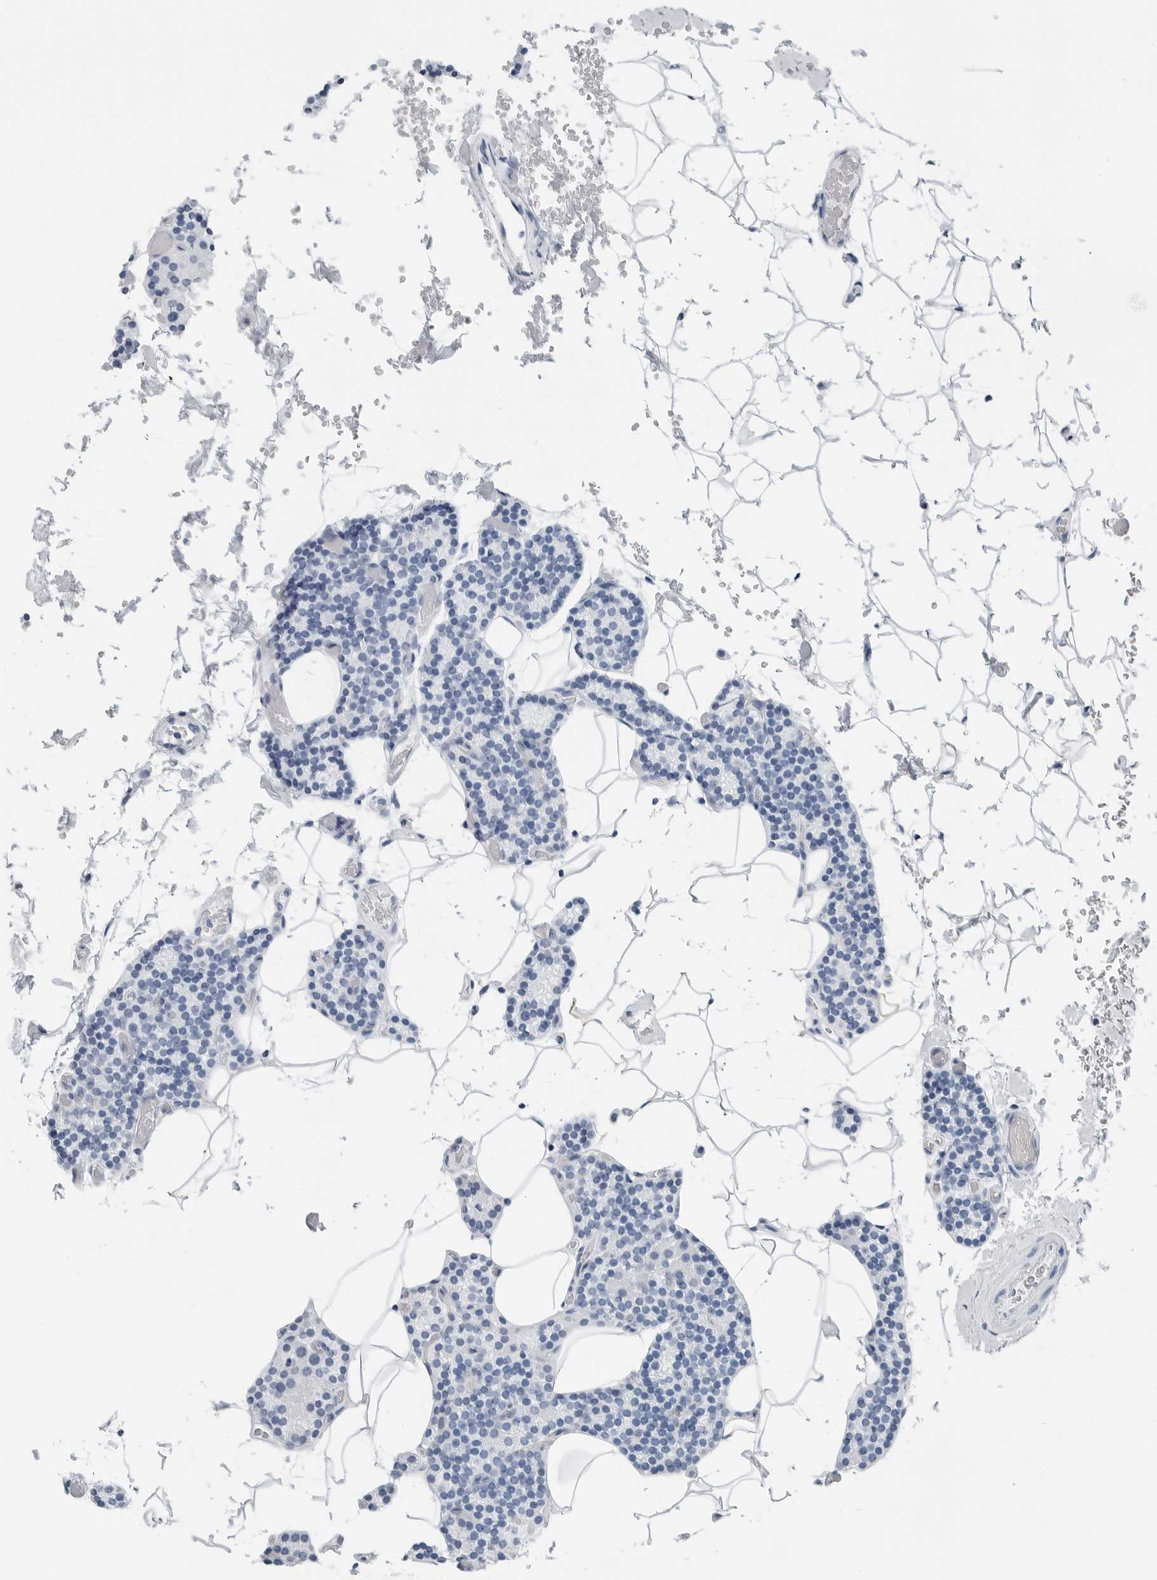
{"staining": {"intensity": "negative", "quantity": "none", "location": "none"}, "tissue": "parathyroid gland", "cell_type": "Glandular cells", "image_type": "normal", "snomed": [{"axis": "morphology", "description": "Normal tissue, NOS"}, {"axis": "topography", "description": "Parathyroid gland"}], "caption": "DAB (3,3'-diaminobenzidine) immunohistochemical staining of benign human parathyroid gland reveals no significant staining in glandular cells. The staining was performed using DAB to visualize the protein expression in brown, while the nuclei were stained in blue with hematoxylin (Magnification: 20x).", "gene": "SLPI", "patient": {"sex": "male", "age": 52}}